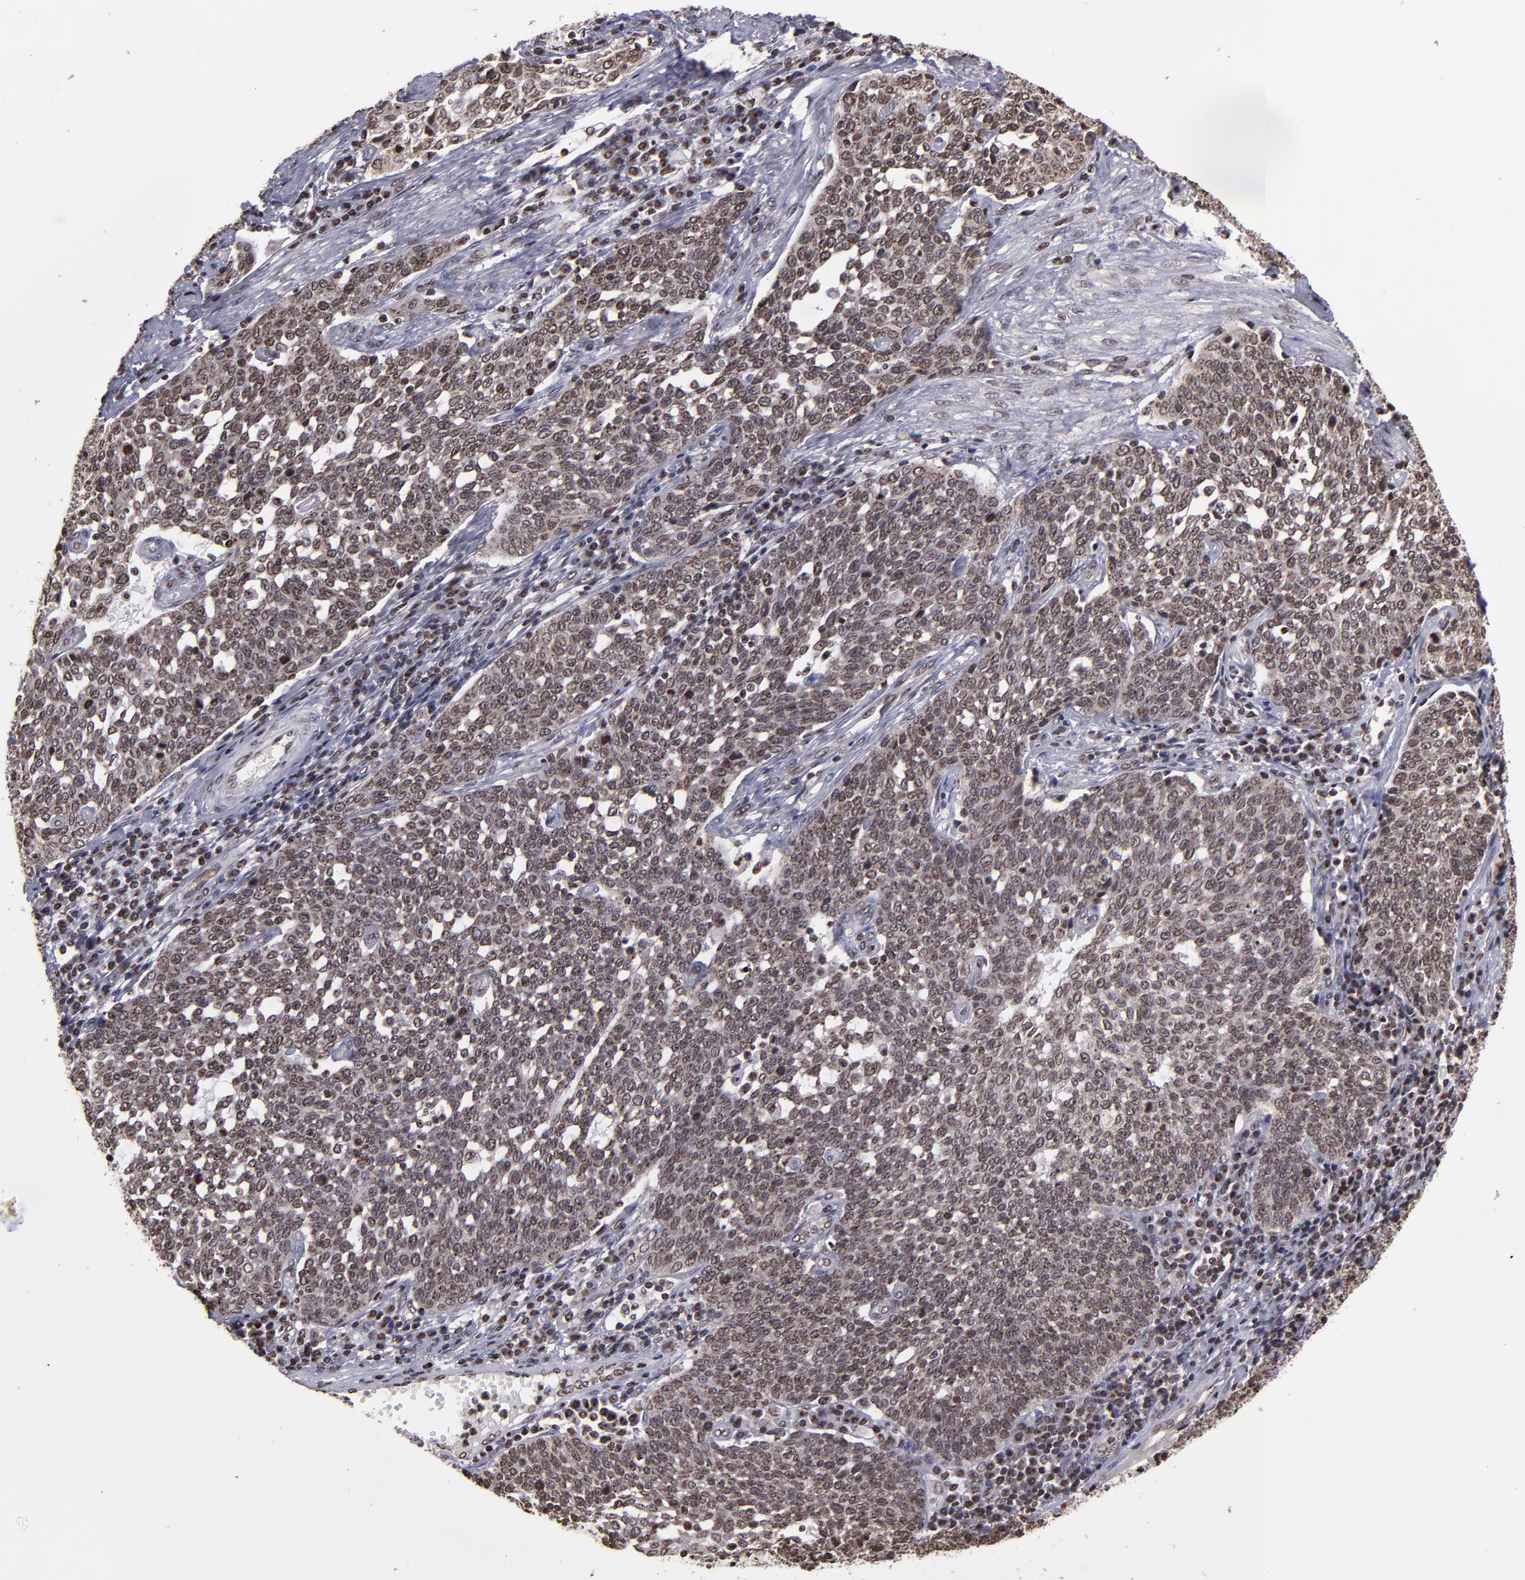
{"staining": {"intensity": "strong", "quantity": ">75%", "location": "cytoplasmic/membranous,nuclear"}, "tissue": "cervical cancer", "cell_type": "Tumor cells", "image_type": "cancer", "snomed": [{"axis": "morphology", "description": "Squamous cell carcinoma, NOS"}, {"axis": "topography", "description": "Cervix"}], "caption": "Brown immunohistochemical staining in human cervical cancer shows strong cytoplasmic/membranous and nuclear expression in about >75% of tumor cells.", "gene": "CSDC2", "patient": {"sex": "female", "age": 34}}